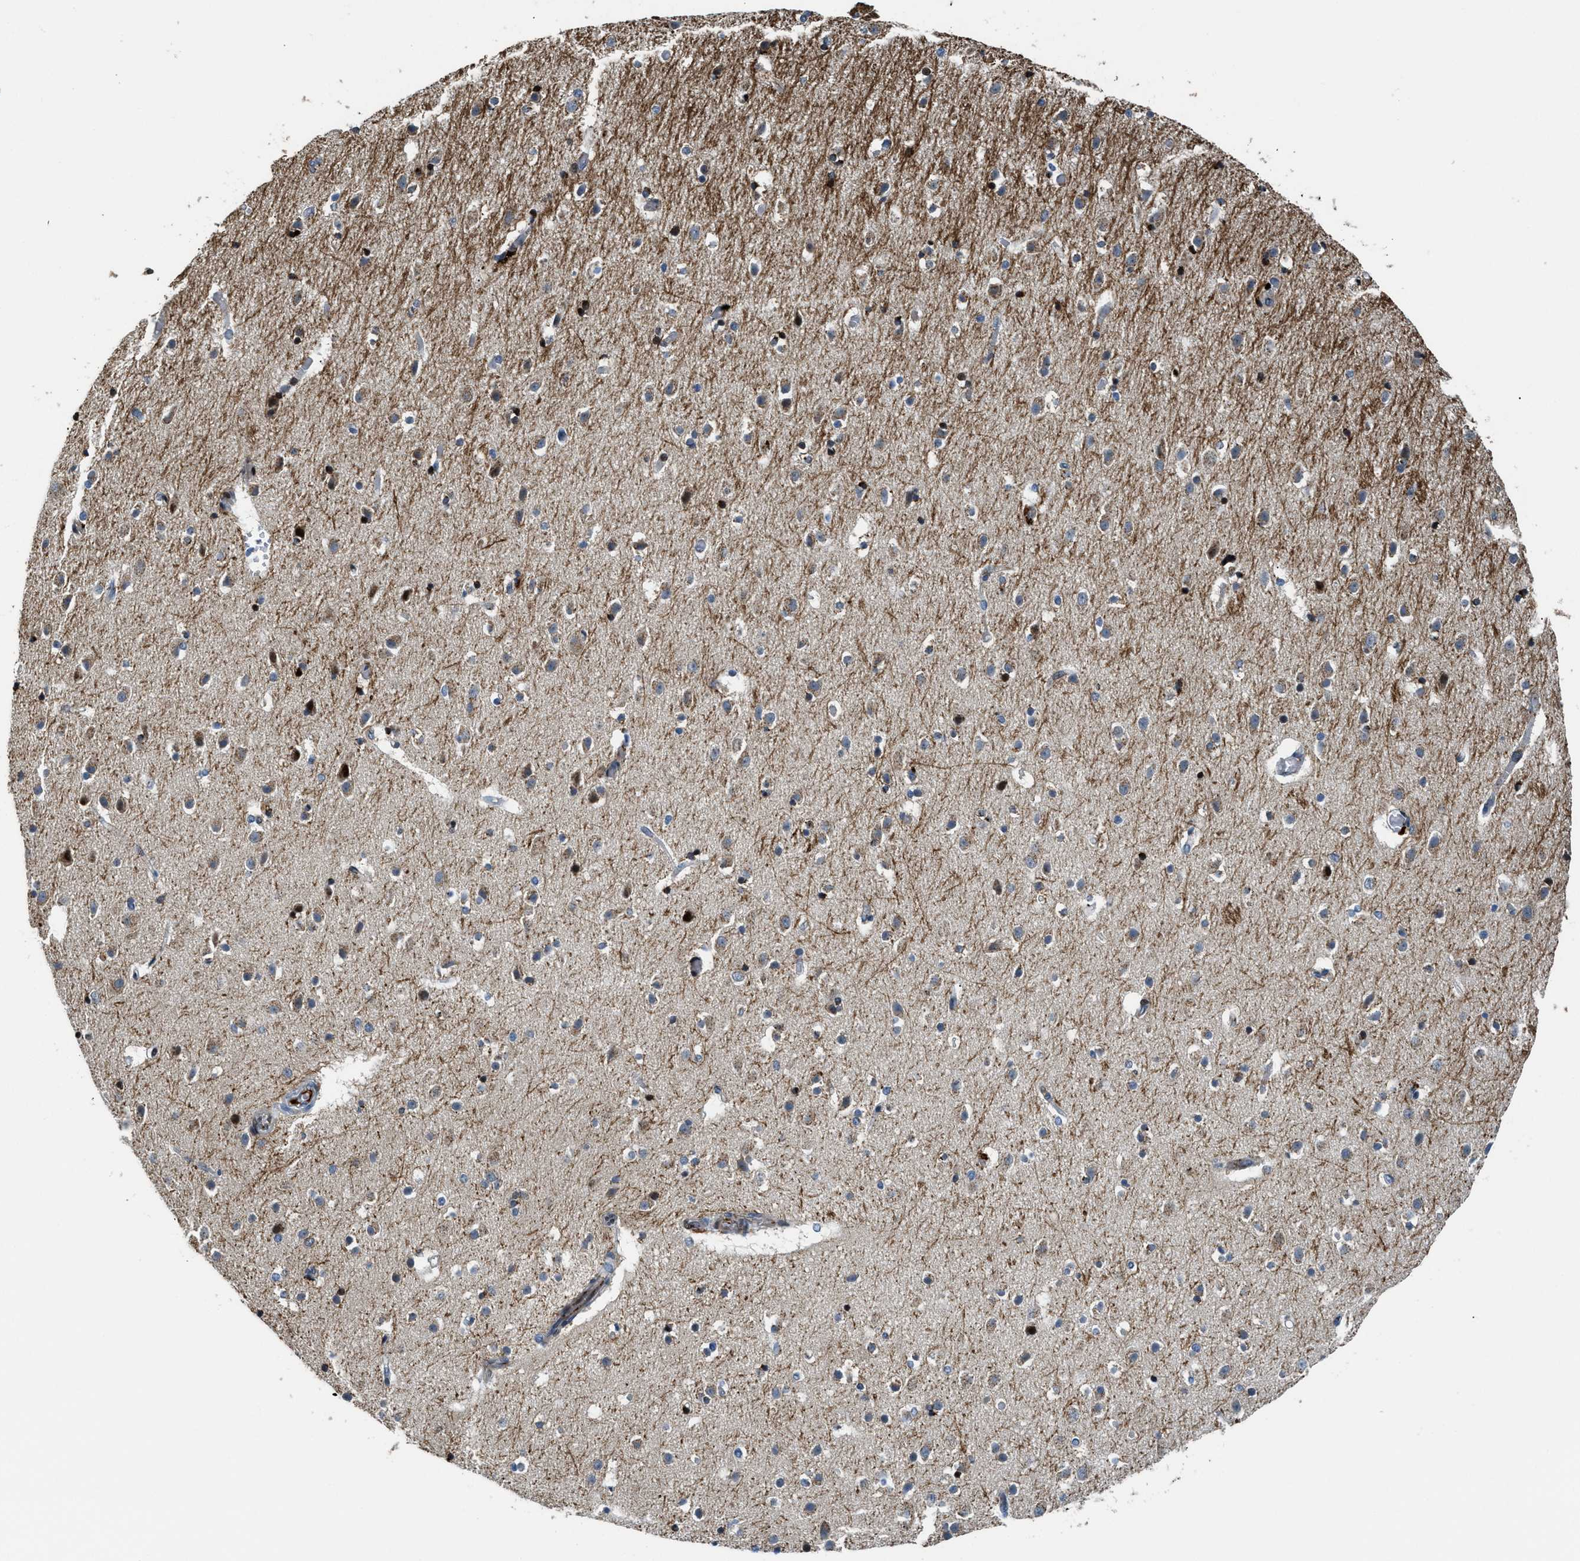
{"staining": {"intensity": "moderate", "quantity": "25%-75%", "location": "cytoplasmic/membranous"}, "tissue": "hippocampus", "cell_type": "Glial cells", "image_type": "normal", "snomed": [{"axis": "morphology", "description": "Normal tissue, NOS"}, {"axis": "topography", "description": "Hippocampus"}], "caption": "High-power microscopy captured an IHC image of benign hippocampus, revealing moderate cytoplasmic/membranous positivity in about 25%-75% of glial cells. (IHC, brightfield microscopy, high magnification).", "gene": "FUT8", "patient": {"sex": "male", "age": 45}}